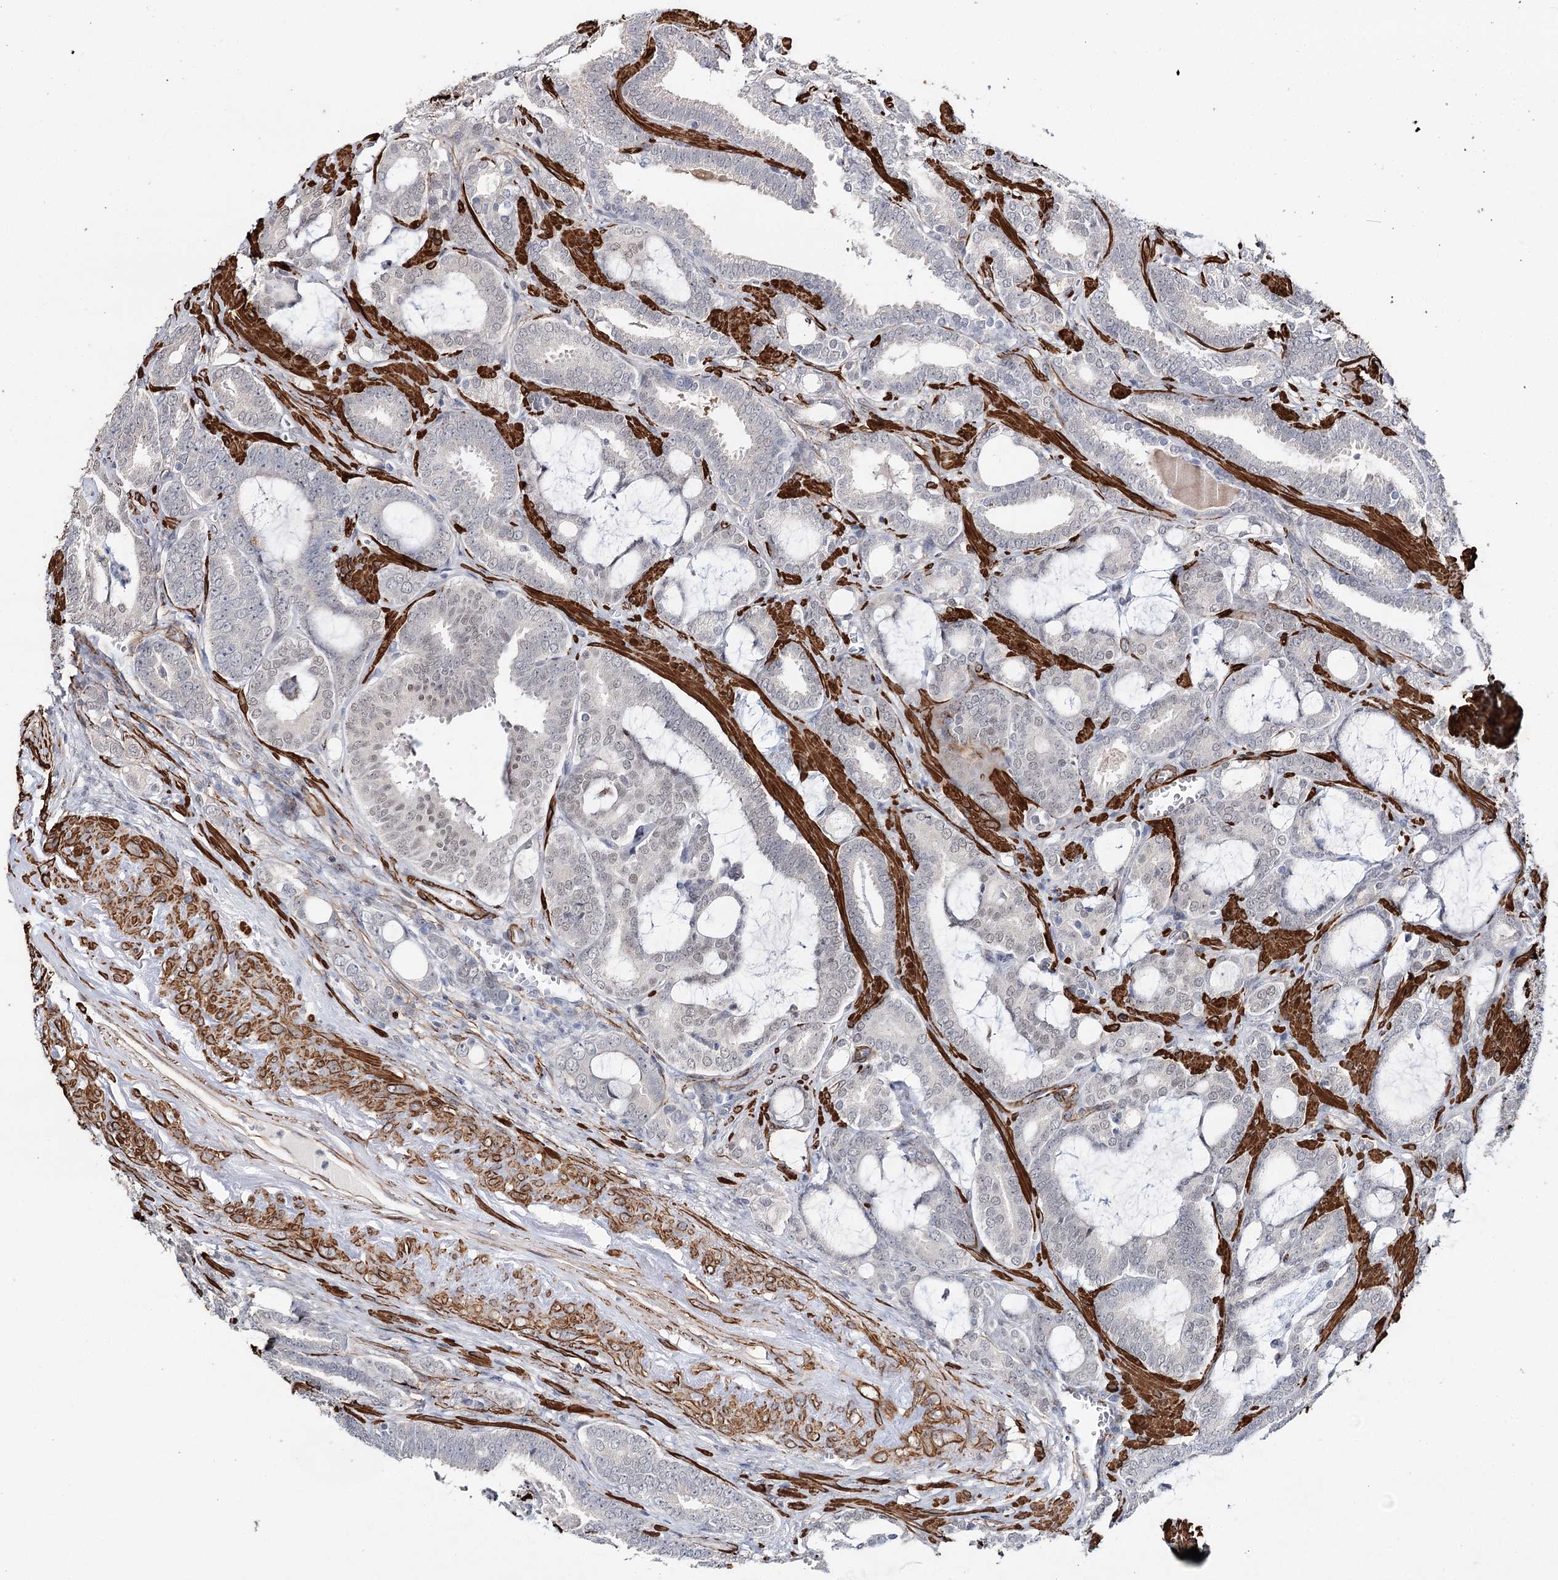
{"staining": {"intensity": "weak", "quantity": "<25%", "location": "nuclear"}, "tissue": "prostate cancer", "cell_type": "Tumor cells", "image_type": "cancer", "snomed": [{"axis": "morphology", "description": "Adenocarcinoma, High grade"}, {"axis": "topography", "description": "Prostate and seminal vesicle, NOS"}], "caption": "Prostate cancer stained for a protein using immunohistochemistry exhibits no staining tumor cells.", "gene": "CFAP46", "patient": {"sex": "male", "age": 67}}